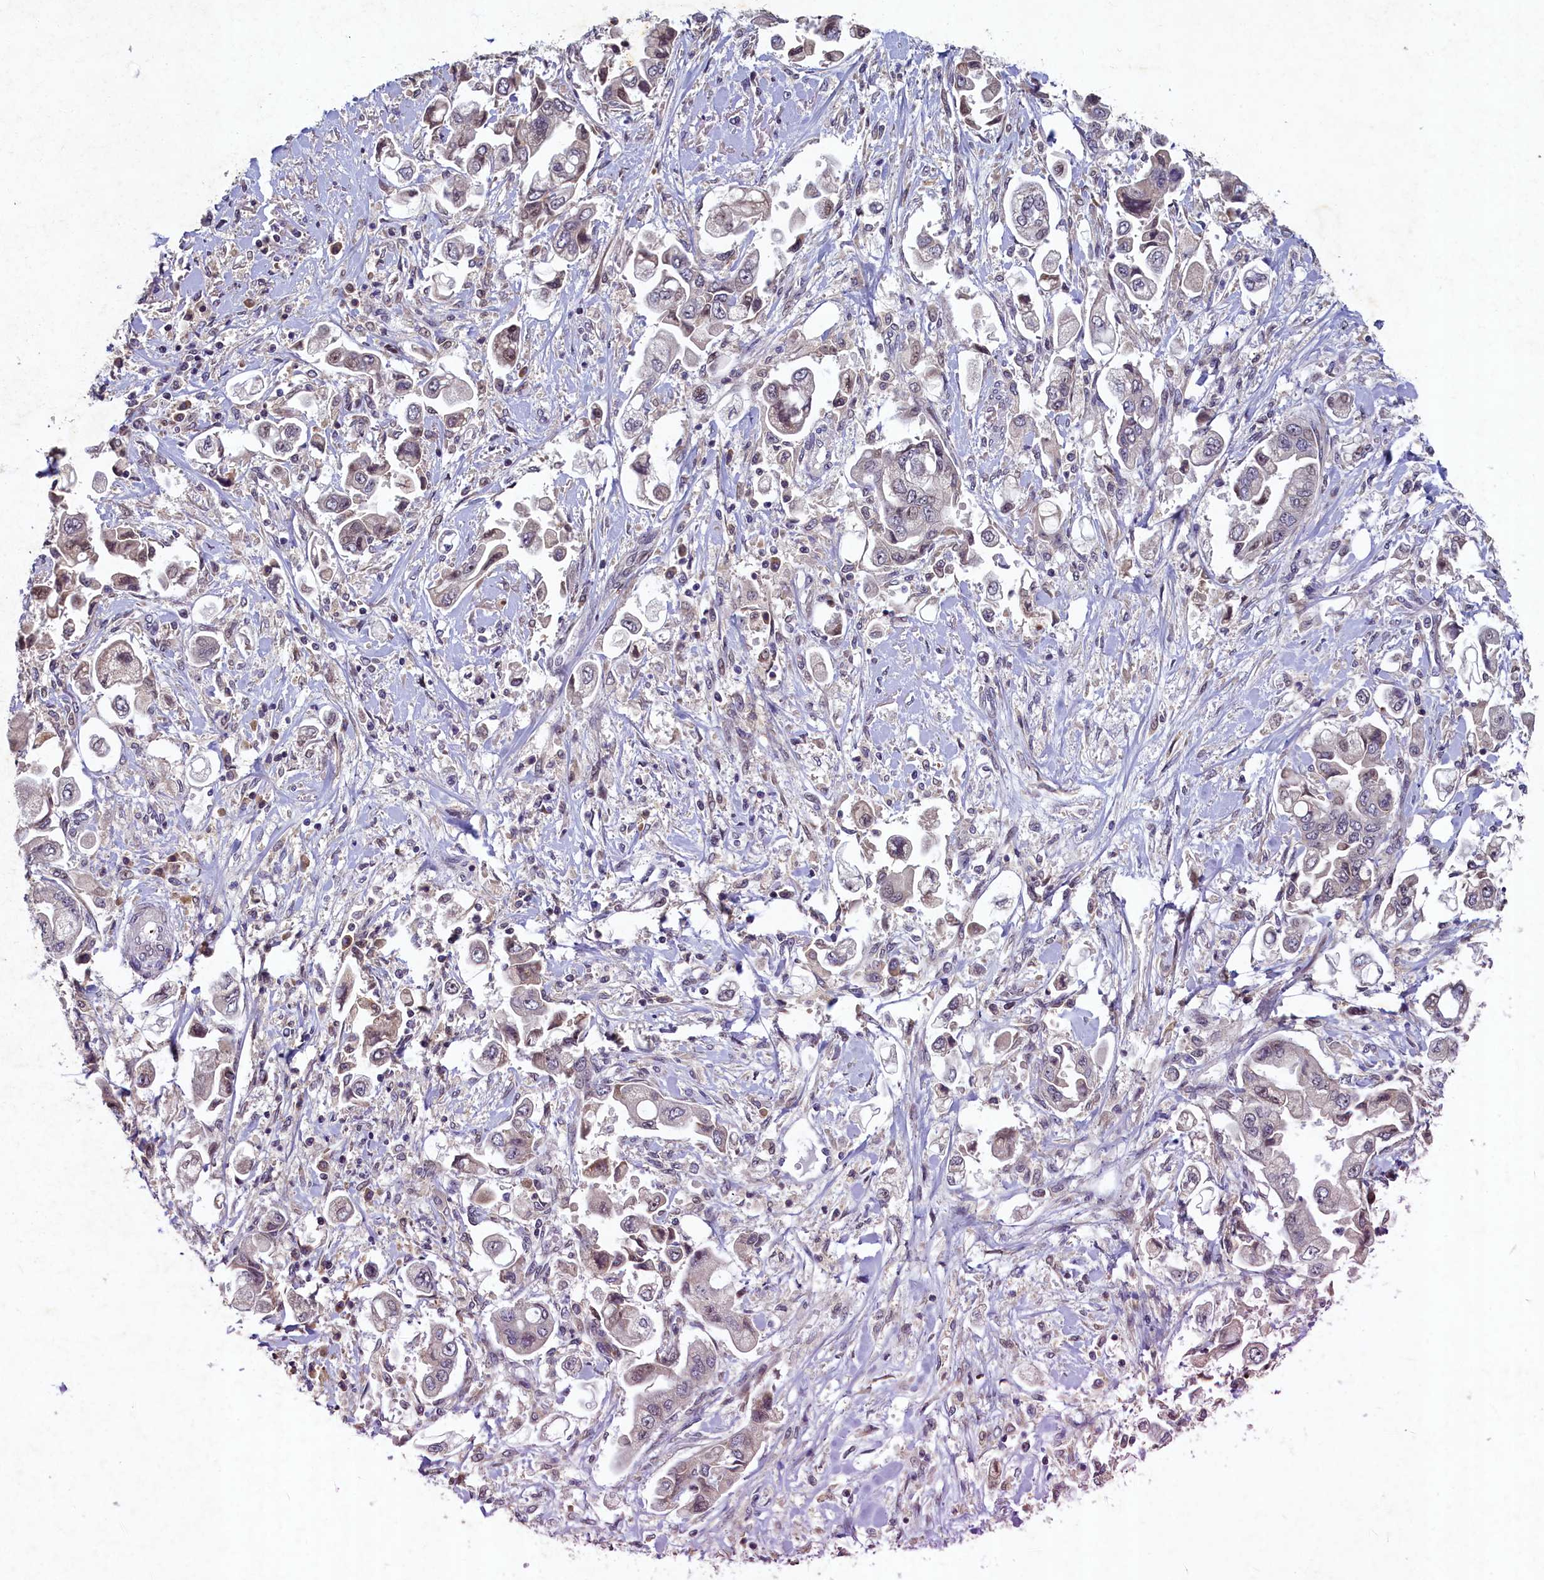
{"staining": {"intensity": "moderate", "quantity": "<25%", "location": "nuclear"}, "tissue": "stomach cancer", "cell_type": "Tumor cells", "image_type": "cancer", "snomed": [{"axis": "morphology", "description": "Adenocarcinoma, NOS"}, {"axis": "topography", "description": "Stomach"}], "caption": "High-power microscopy captured an immunohistochemistry micrograph of adenocarcinoma (stomach), revealing moderate nuclear staining in about <25% of tumor cells. (Brightfield microscopy of DAB IHC at high magnification).", "gene": "LATS2", "patient": {"sex": "male", "age": 62}}